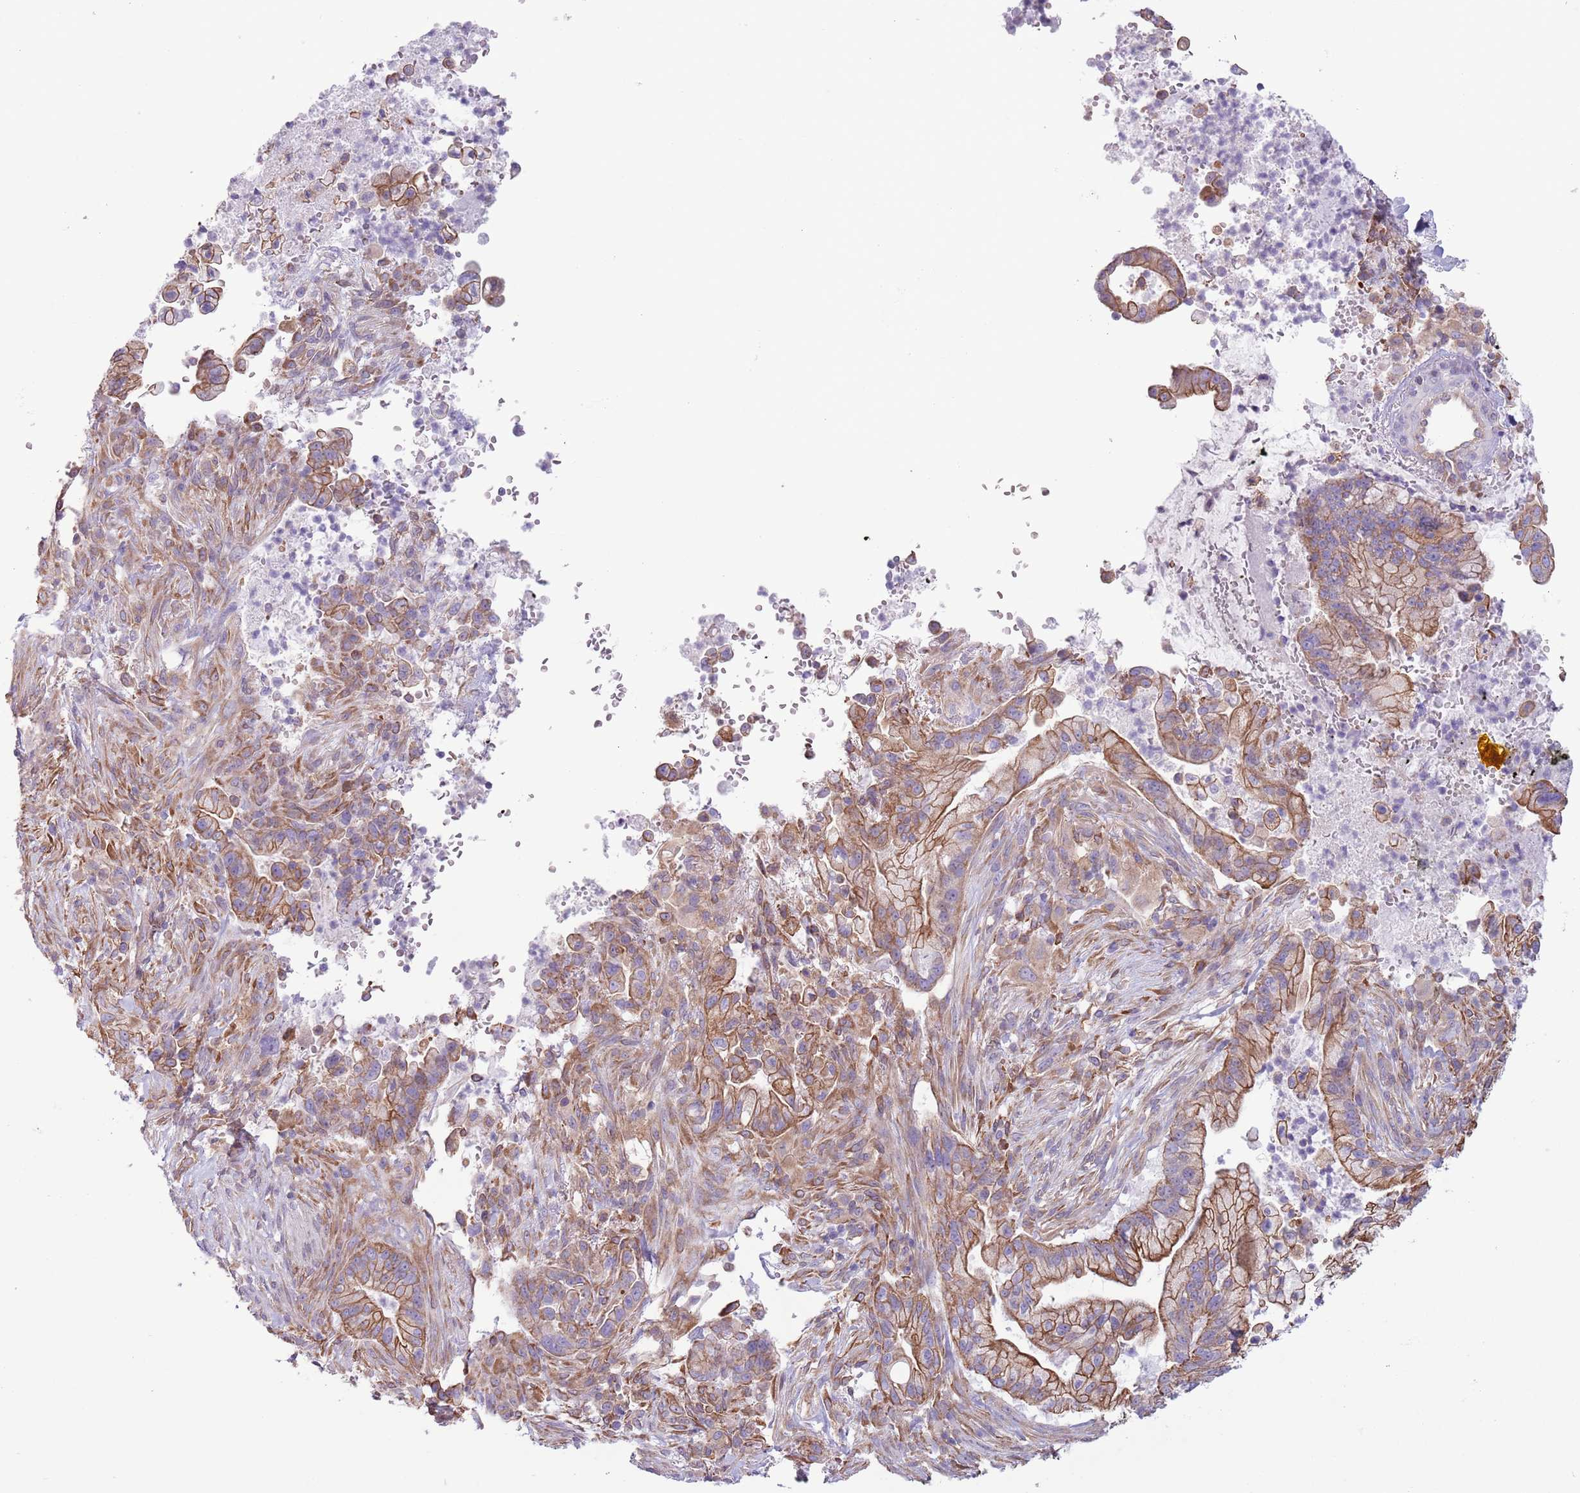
{"staining": {"intensity": "moderate", "quantity": ">75%", "location": "cytoplasmic/membranous"}, "tissue": "pancreatic cancer", "cell_type": "Tumor cells", "image_type": "cancer", "snomed": [{"axis": "morphology", "description": "Adenocarcinoma, NOS"}, {"axis": "topography", "description": "Pancreas"}], "caption": "Pancreatic cancer stained with a protein marker reveals moderate staining in tumor cells.", "gene": "RBP3", "patient": {"sex": "male", "age": 44}}